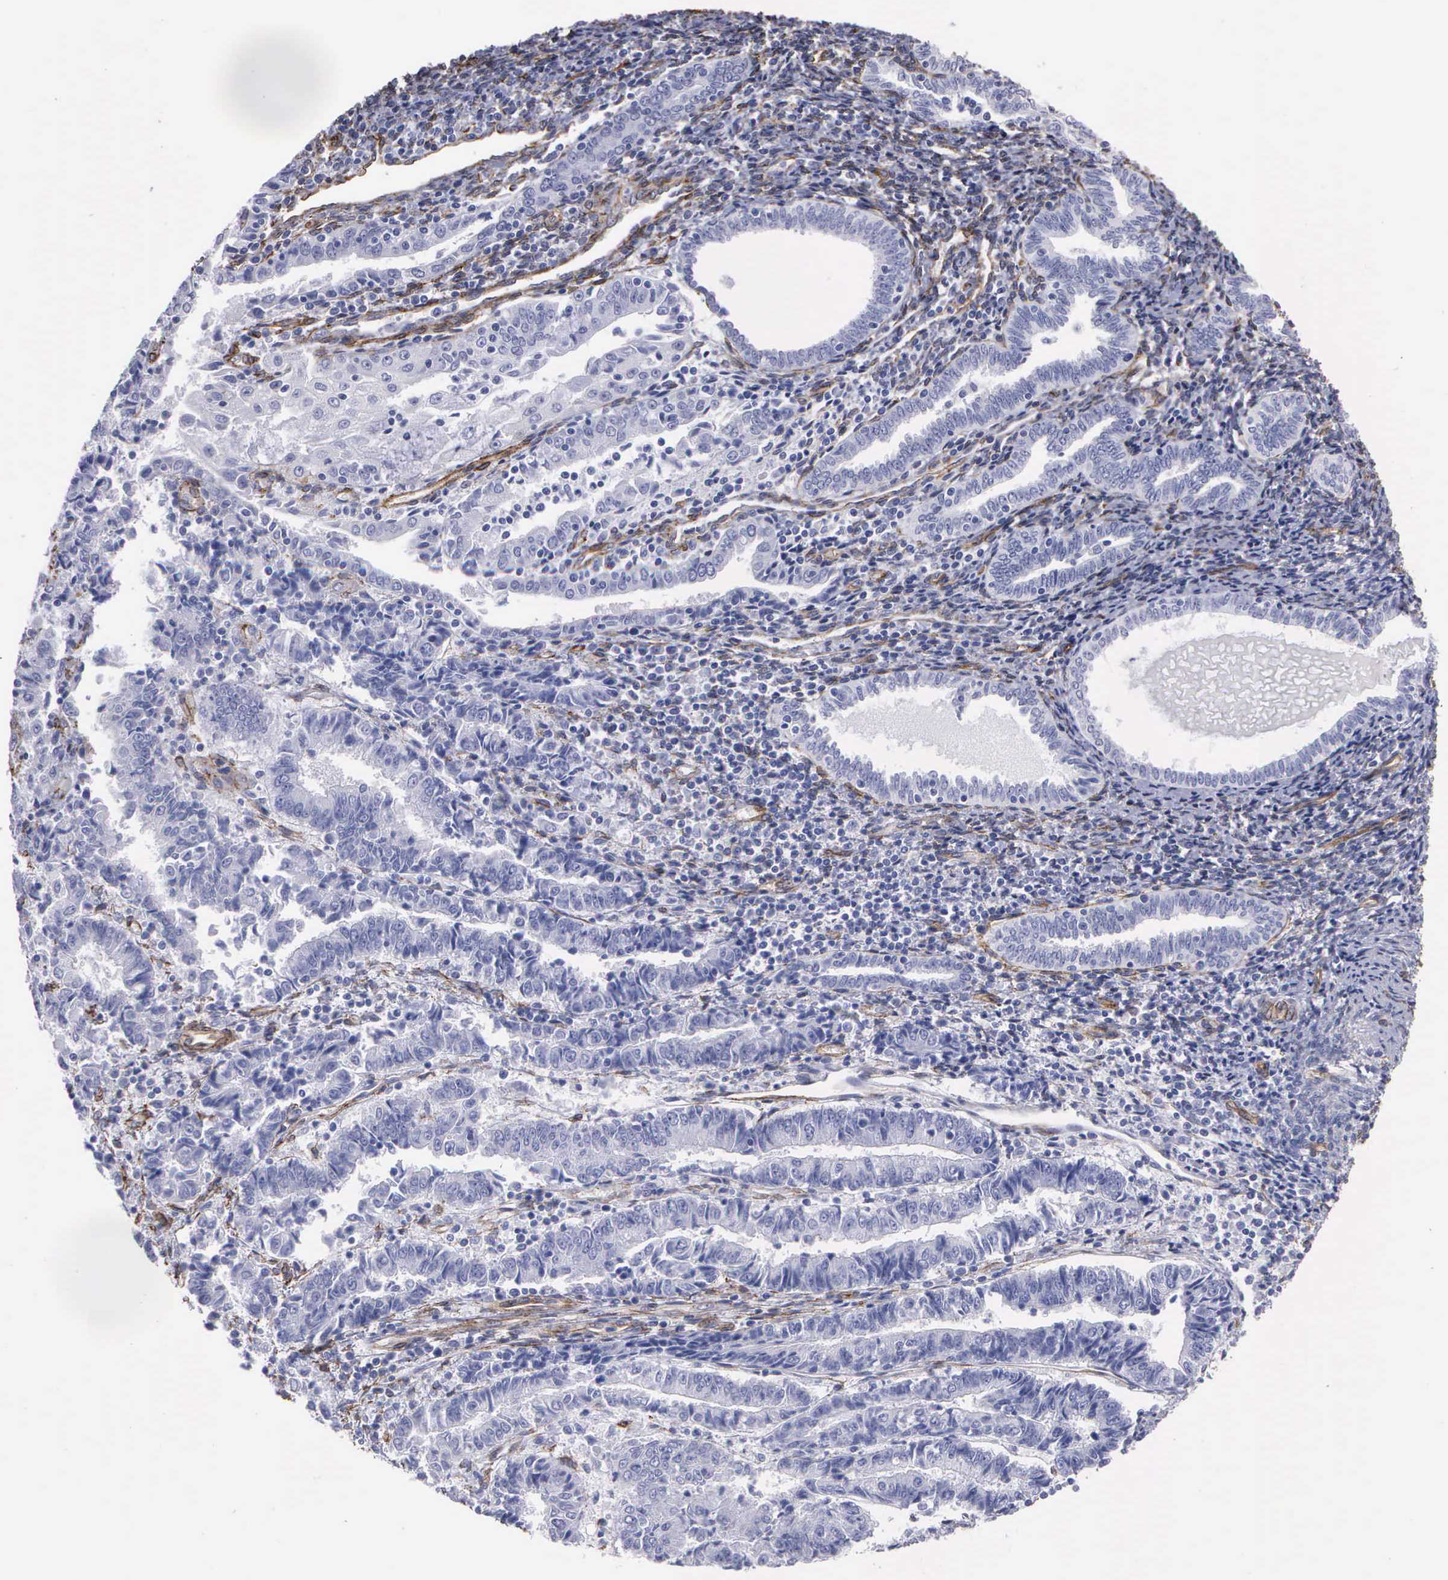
{"staining": {"intensity": "negative", "quantity": "none", "location": "none"}, "tissue": "endometrial cancer", "cell_type": "Tumor cells", "image_type": "cancer", "snomed": [{"axis": "morphology", "description": "Adenocarcinoma, NOS"}, {"axis": "topography", "description": "Endometrium"}], "caption": "Immunohistochemistry of adenocarcinoma (endometrial) reveals no positivity in tumor cells. The staining is performed using DAB brown chromogen with nuclei counter-stained in using hematoxylin.", "gene": "MAGEB10", "patient": {"sex": "female", "age": 75}}